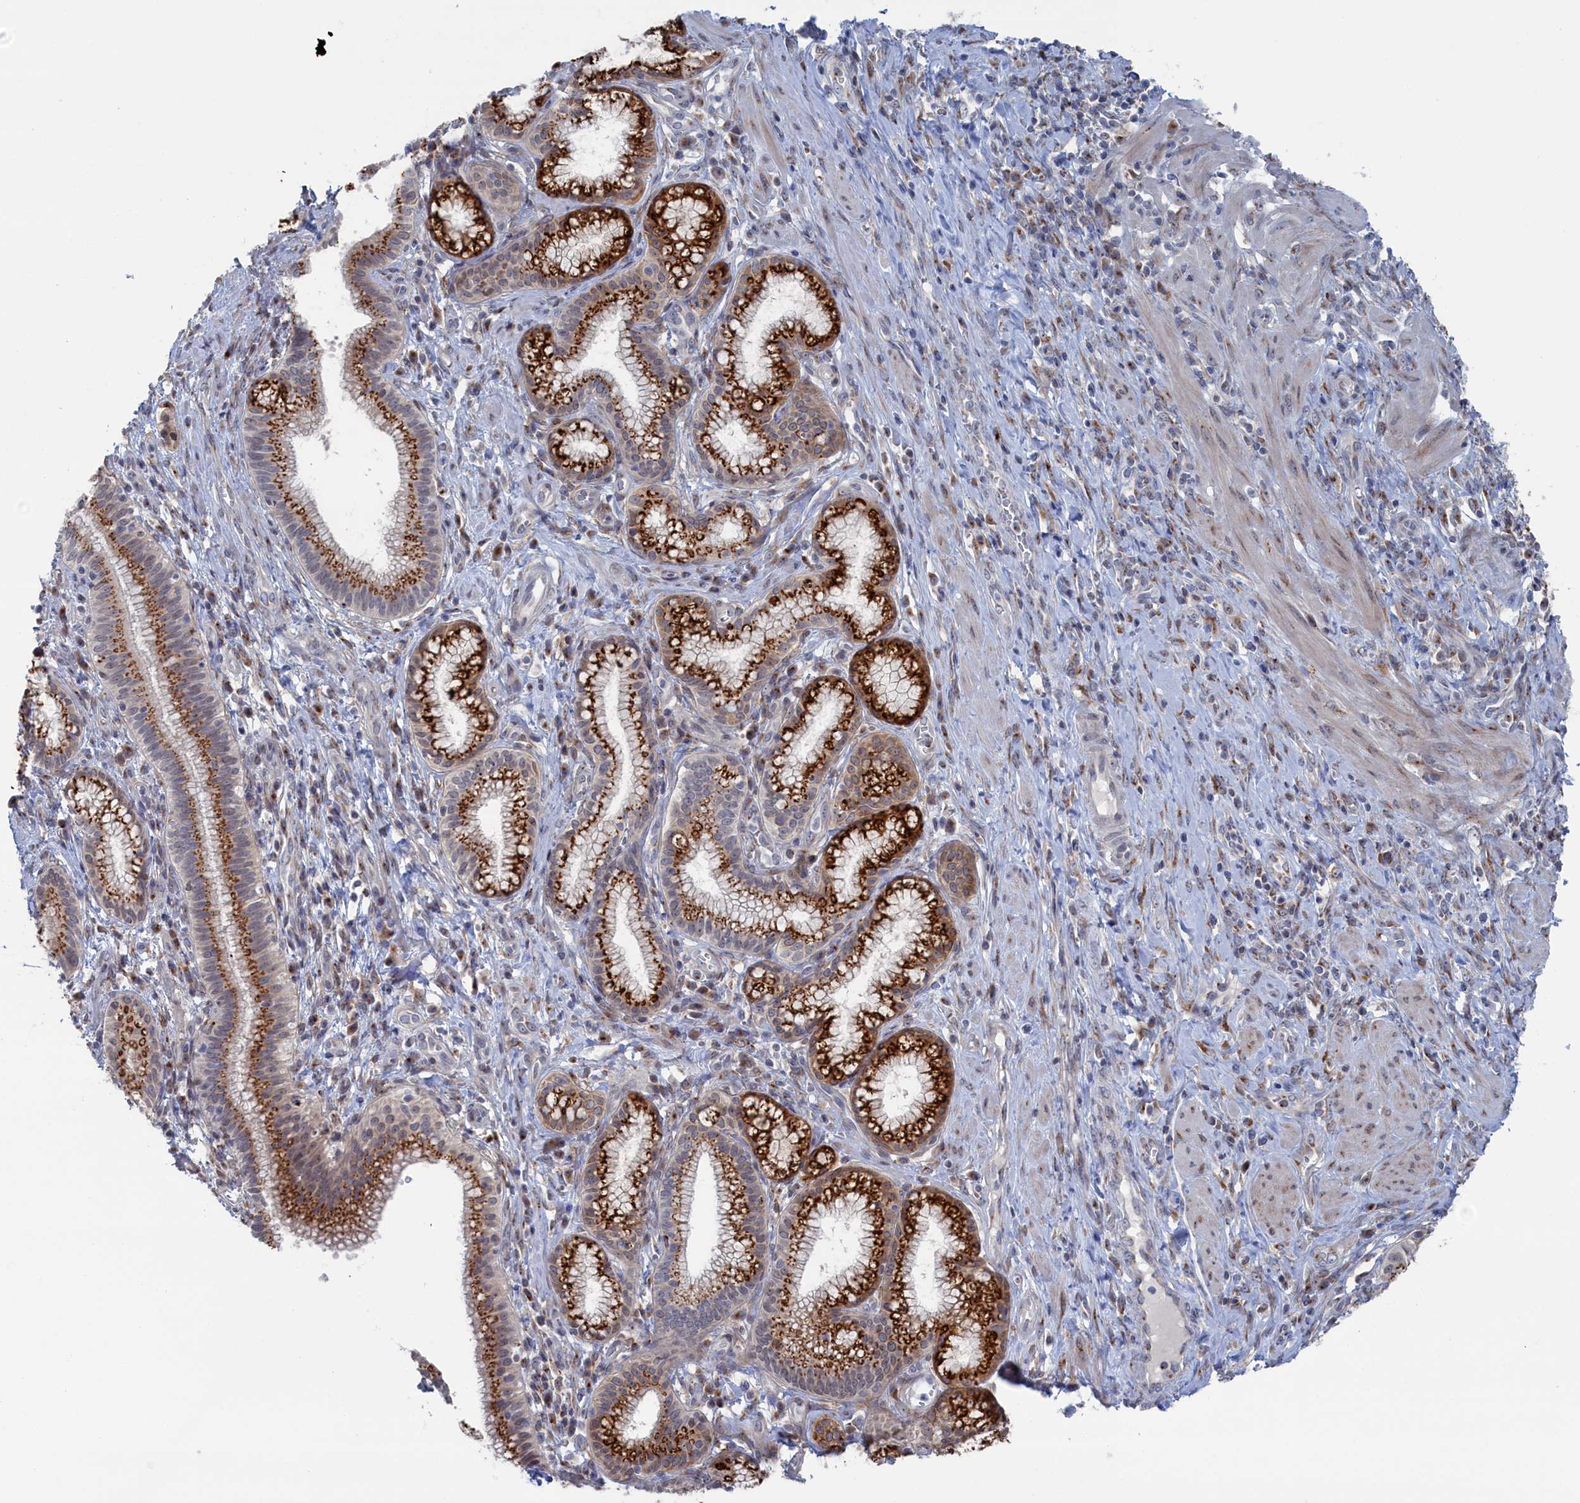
{"staining": {"intensity": "strong", "quantity": ">75%", "location": "cytoplasmic/membranous"}, "tissue": "pancreatic cancer", "cell_type": "Tumor cells", "image_type": "cancer", "snomed": [{"axis": "morphology", "description": "Adenocarcinoma, NOS"}, {"axis": "topography", "description": "Pancreas"}], "caption": "Immunohistochemistry staining of adenocarcinoma (pancreatic), which exhibits high levels of strong cytoplasmic/membranous expression in about >75% of tumor cells indicating strong cytoplasmic/membranous protein expression. The staining was performed using DAB (brown) for protein detection and nuclei were counterstained in hematoxylin (blue).", "gene": "IRX1", "patient": {"sex": "male", "age": 72}}